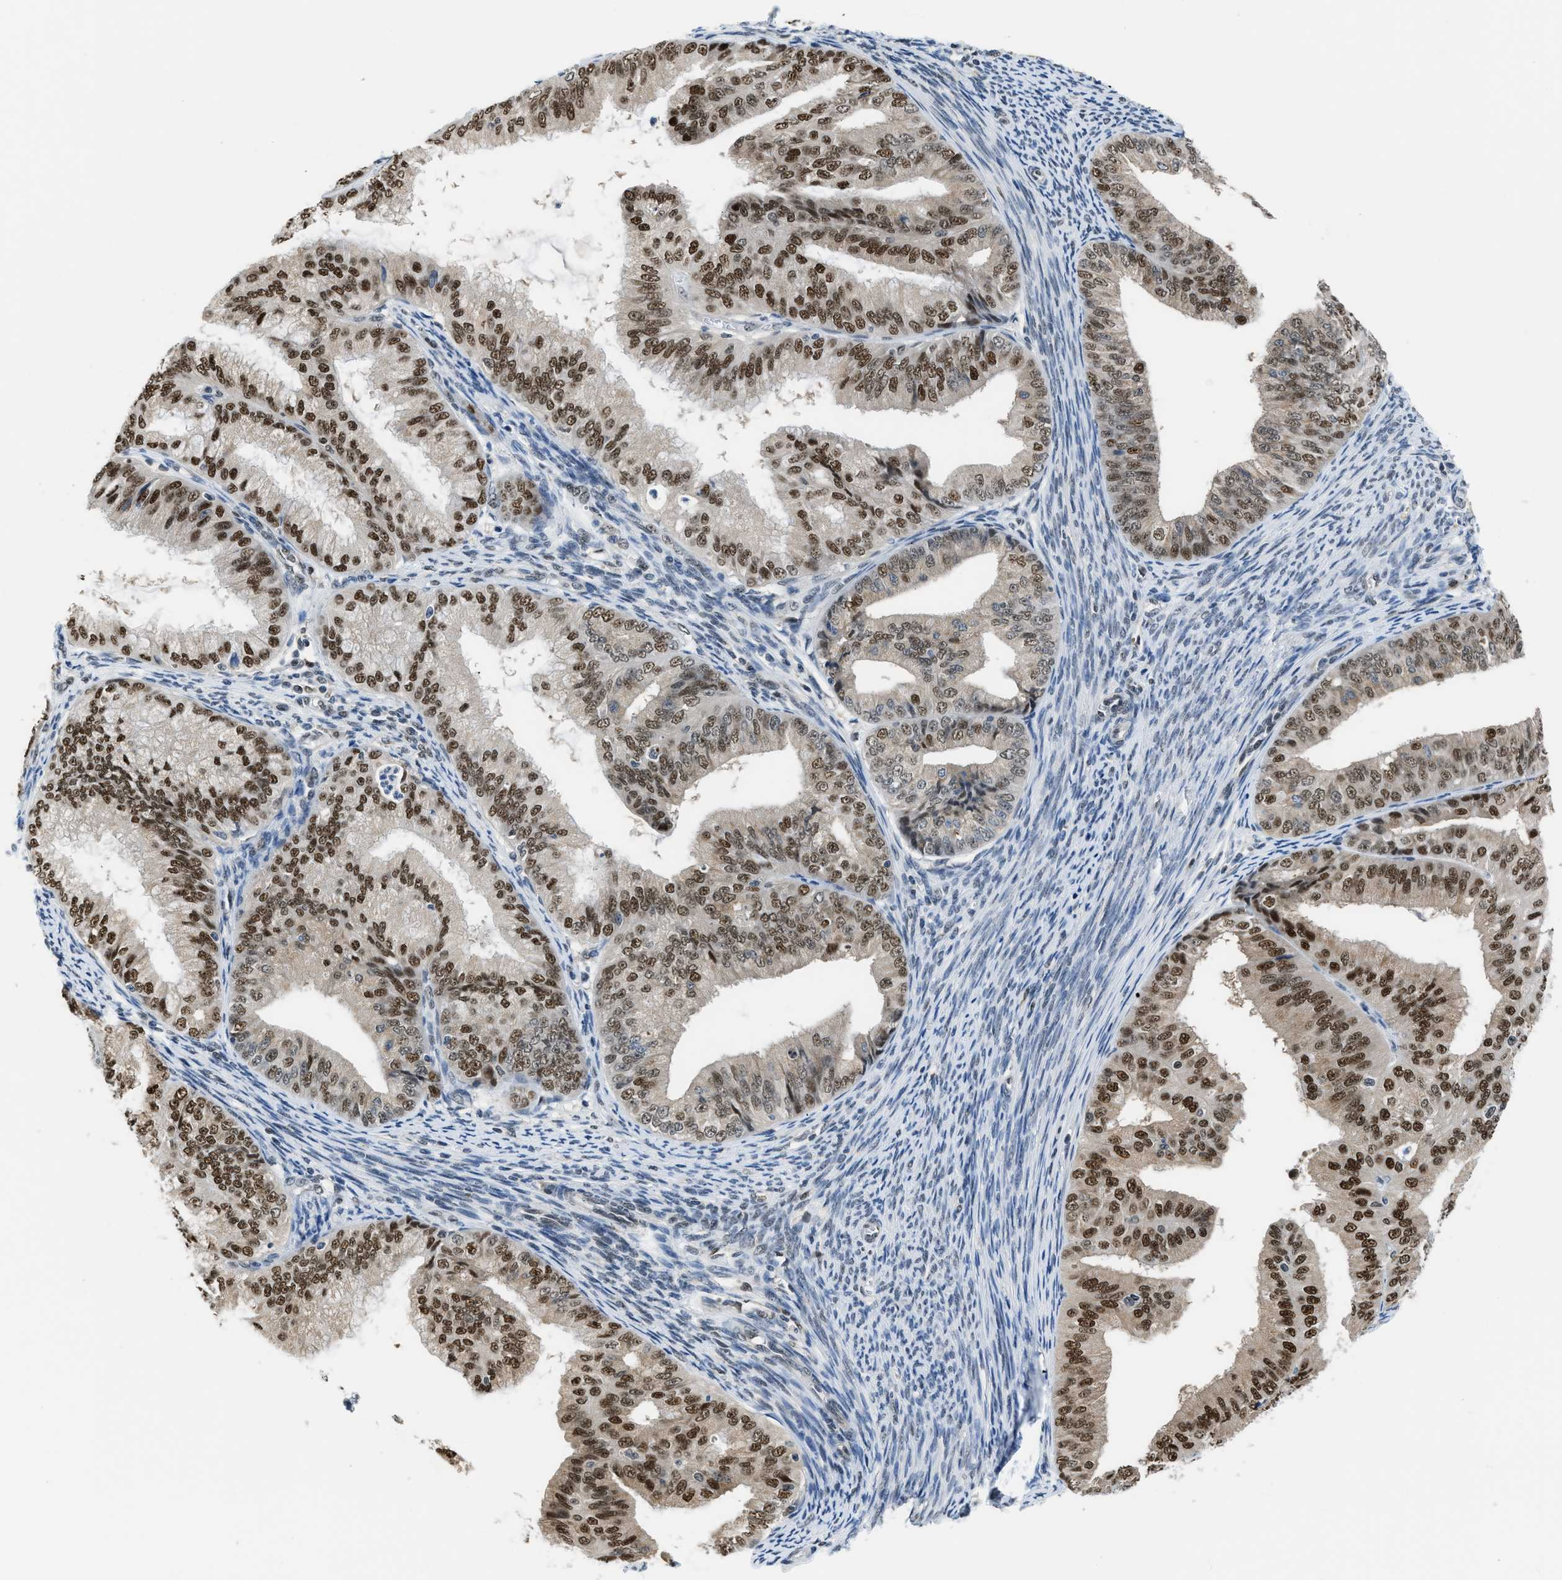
{"staining": {"intensity": "strong", "quantity": ">75%", "location": "nuclear"}, "tissue": "endometrial cancer", "cell_type": "Tumor cells", "image_type": "cancer", "snomed": [{"axis": "morphology", "description": "Adenocarcinoma, NOS"}, {"axis": "topography", "description": "Endometrium"}], "caption": "Adenocarcinoma (endometrial) was stained to show a protein in brown. There is high levels of strong nuclear staining in approximately >75% of tumor cells. (DAB = brown stain, brightfield microscopy at high magnification).", "gene": "ALX1", "patient": {"sex": "female", "age": 63}}